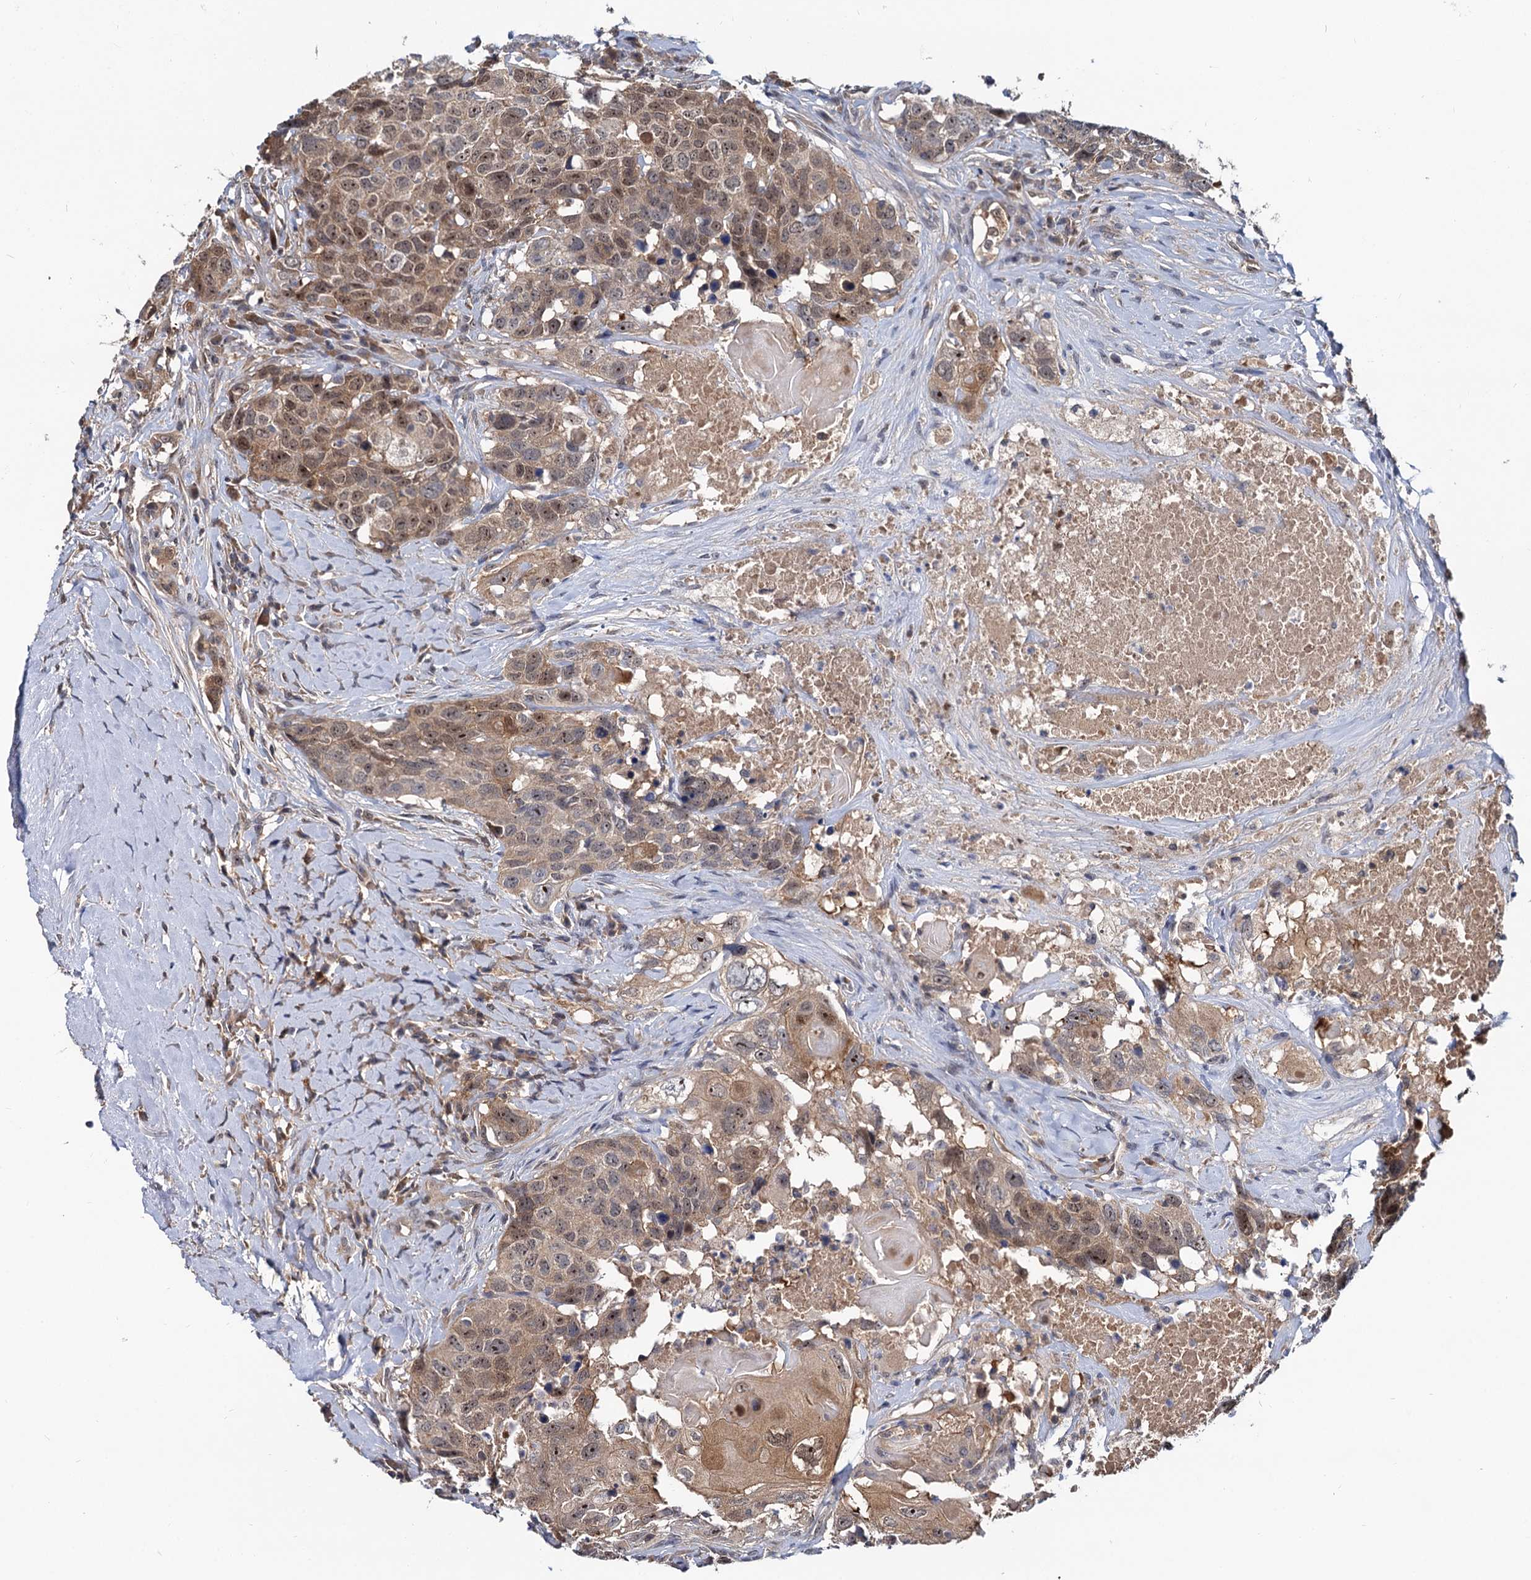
{"staining": {"intensity": "weak", "quantity": ">75%", "location": "cytoplasmic/membranous,nuclear"}, "tissue": "head and neck cancer", "cell_type": "Tumor cells", "image_type": "cancer", "snomed": [{"axis": "morphology", "description": "Squamous cell carcinoma, NOS"}, {"axis": "topography", "description": "Head-Neck"}], "caption": "A high-resolution micrograph shows immunohistochemistry staining of head and neck cancer, which shows weak cytoplasmic/membranous and nuclear expression in about >75% of tumor cells. (IHC, brightfield microscopy, high magnification).", "gene": "SNX15", "patient": {"sex": "male", "age": 66}}